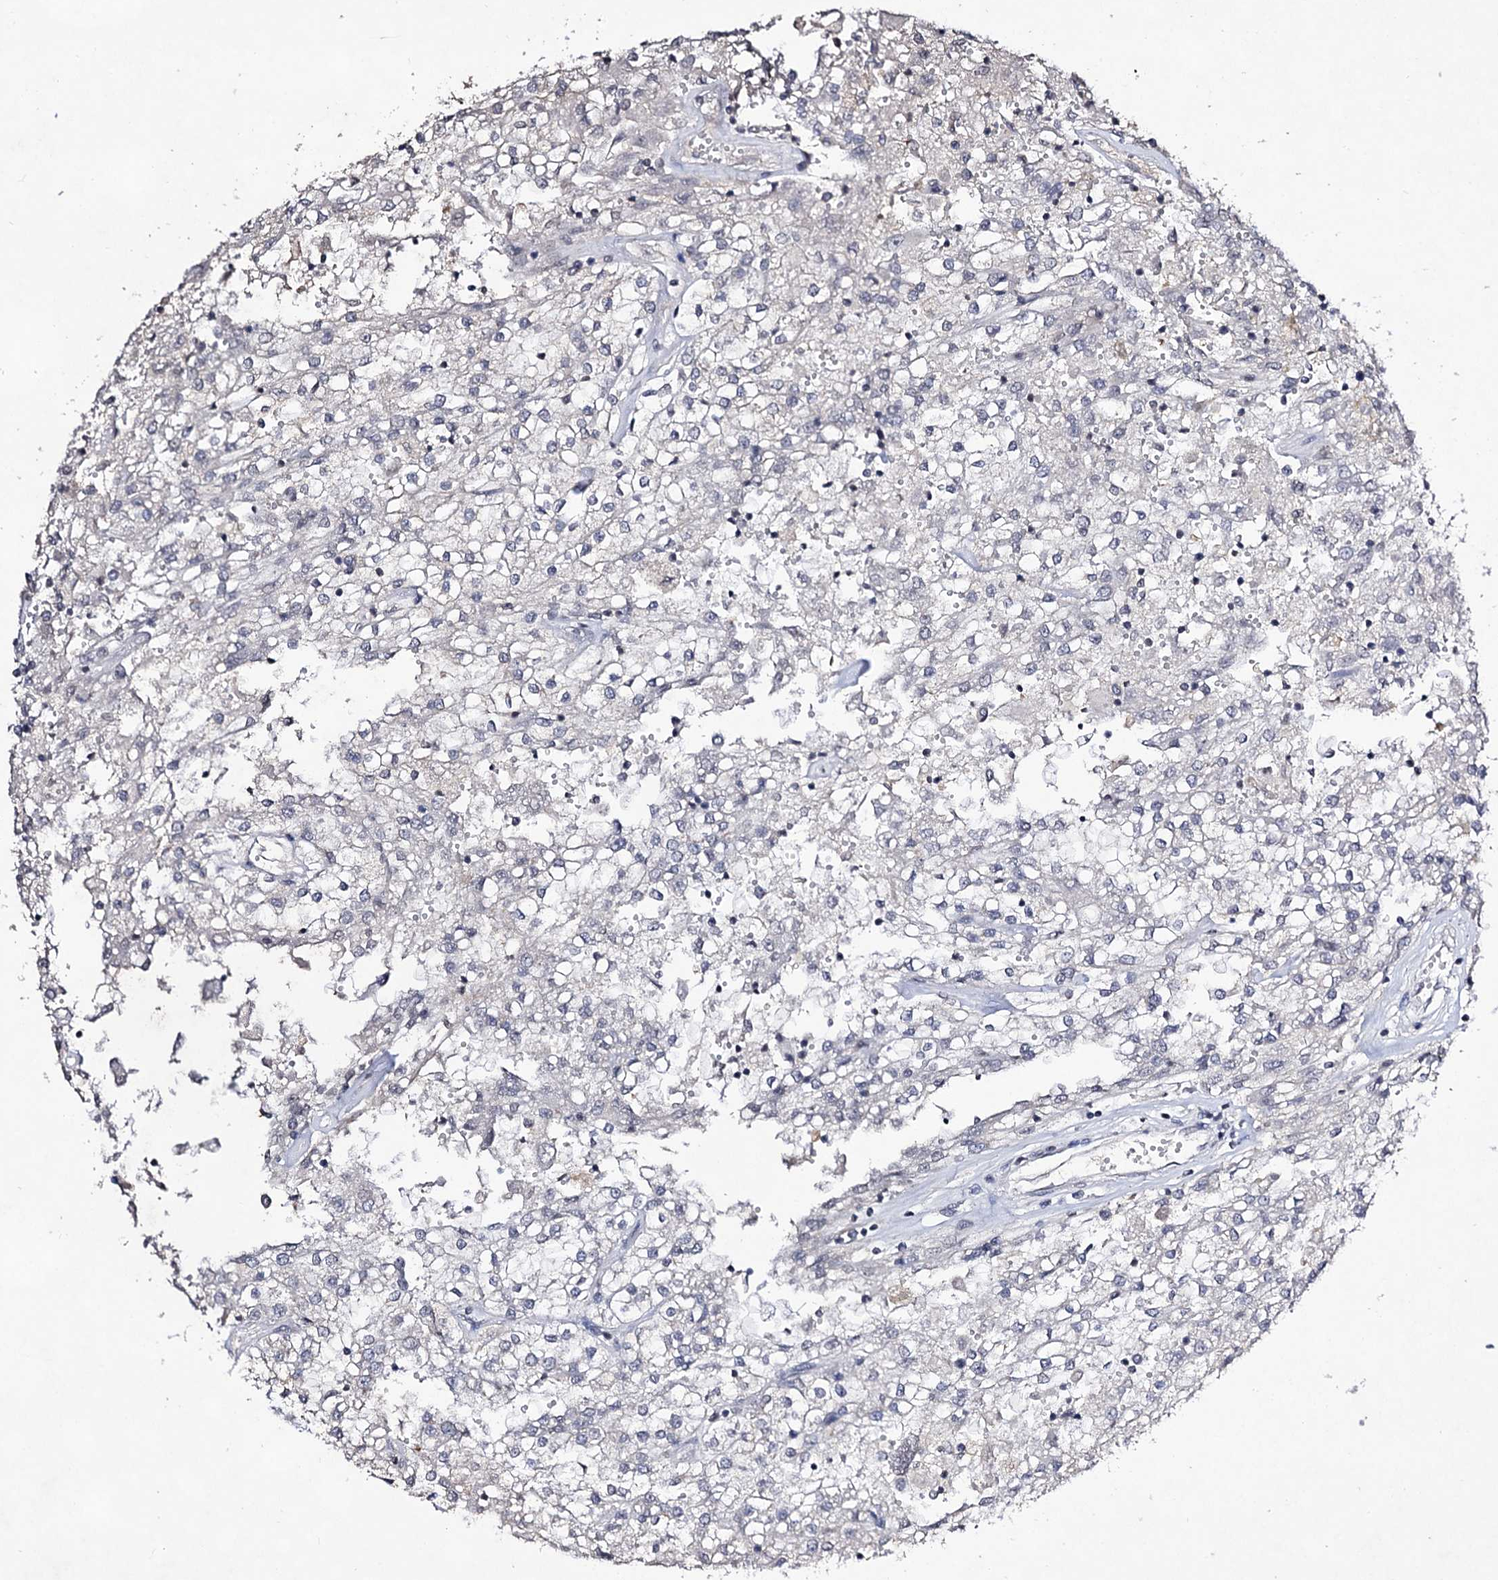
{"staining": {"intensity": "negative", "quantity": "none", "location": "none"}, "tissue": "renal cancer", "cell_type": "Tumor cells", "image_type": "cancer", "snomed": [{"axis": "morphology", "description": "Adenocarcinoma, NOS"}, {"axis": "topography", "description": "Kidney"}], "caption": "DAB (3,3'-diaminobenzidine) immunohistochemical staining of human renal cancer exhibits no significant staining in tumor cells.", "gene": "PLIN1", "patient": {"sex": "female", "age": 52}}